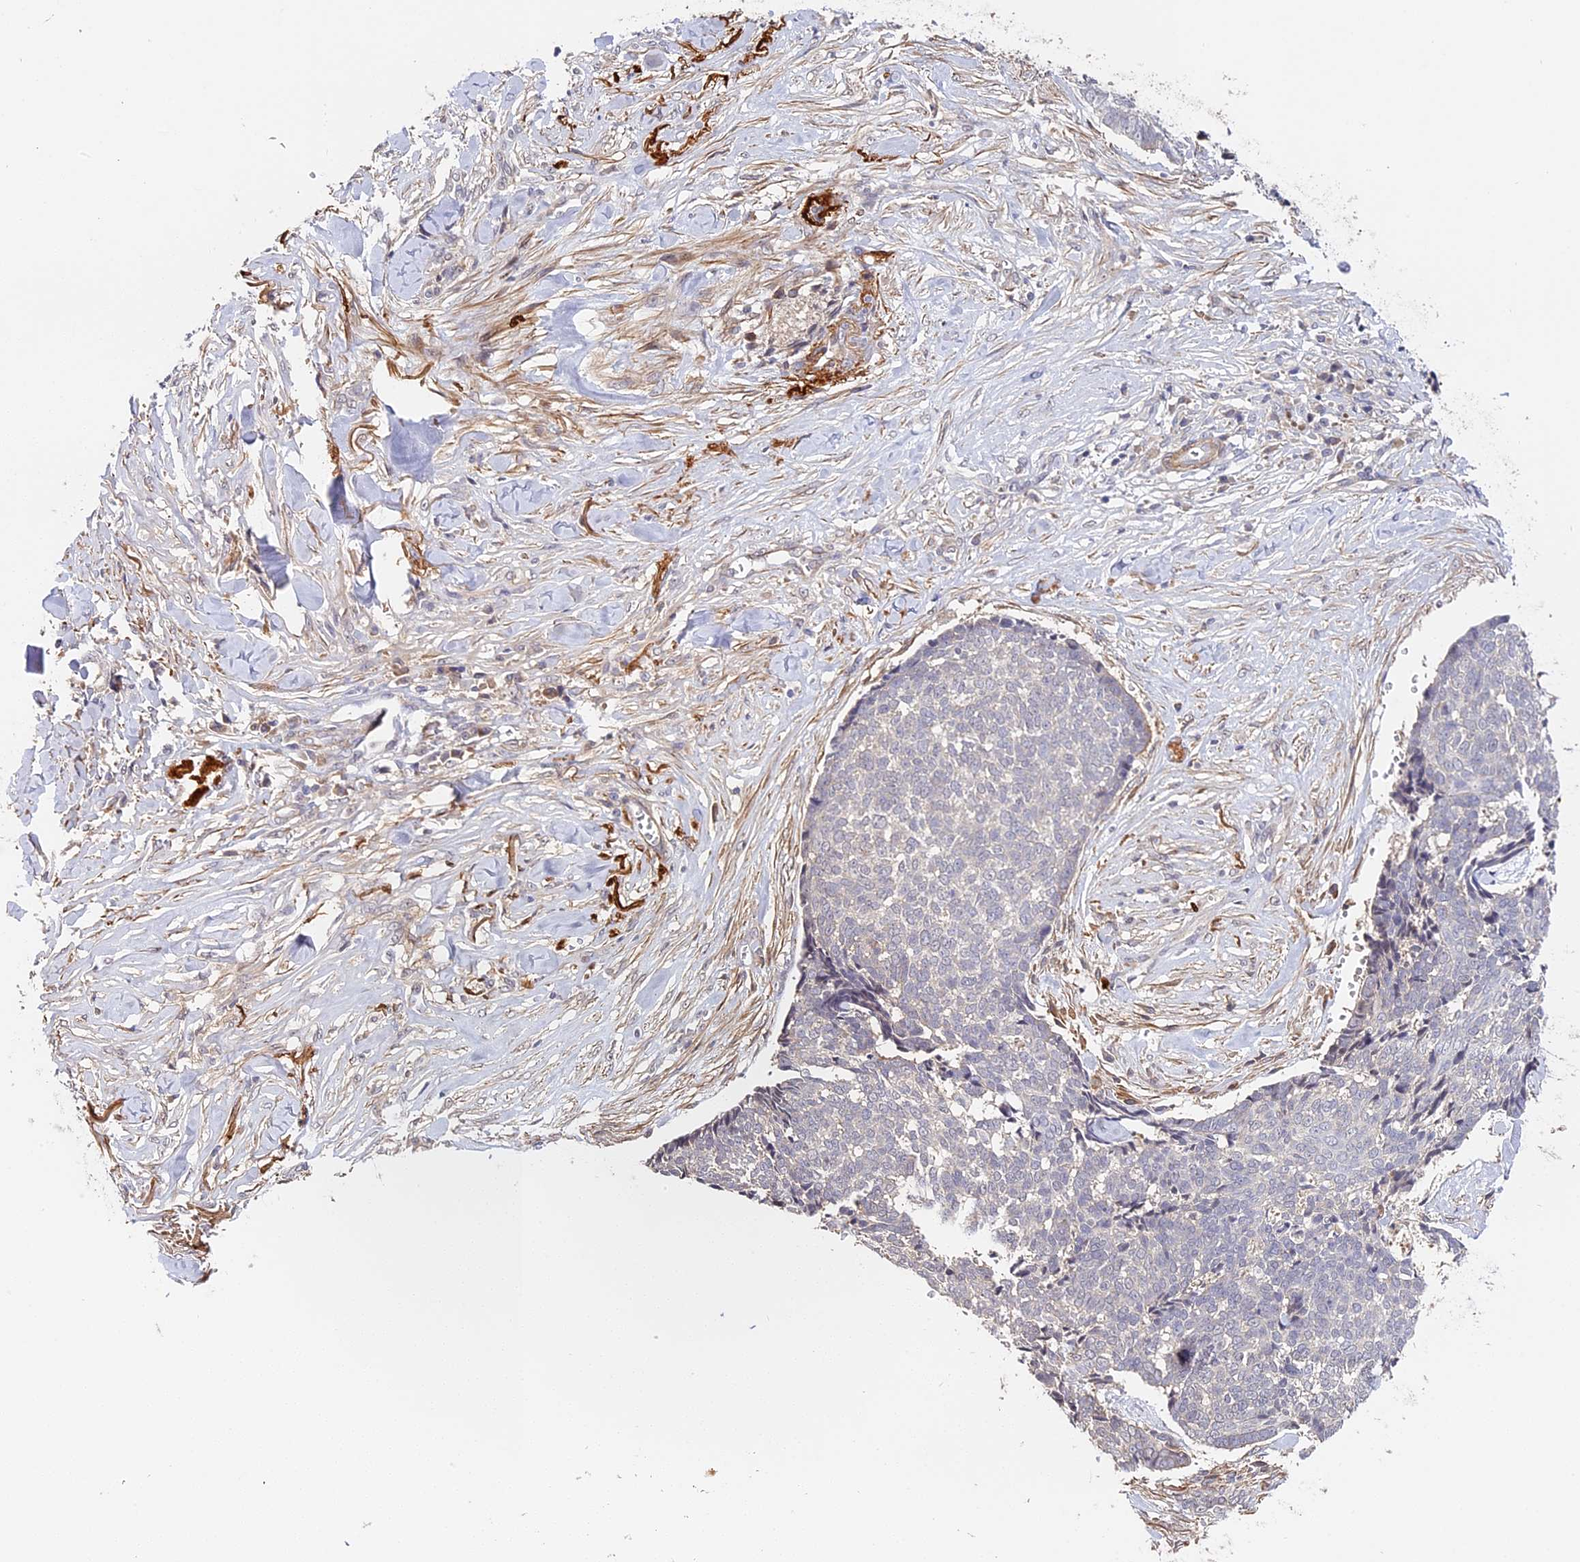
{"staining": {"intensity": "negative", "quantity": "none", "location": "none"}, "tissue": "skin cancer", "cell_type": "Tumor cells", "image_type": "cancer", "snomed": [{"axis": "morphology", "description": "Basal cell carcinoma"}, {"axis": "topography", "description": "Skin"}], "caption": "DAB (3,3'-diaminobenzidine) immunohistochemical staining of skin cancer reveals no significant positivity in tumor cells.", "gene": "IMPACT", "patient": {"sex": "male", "age": 84}}